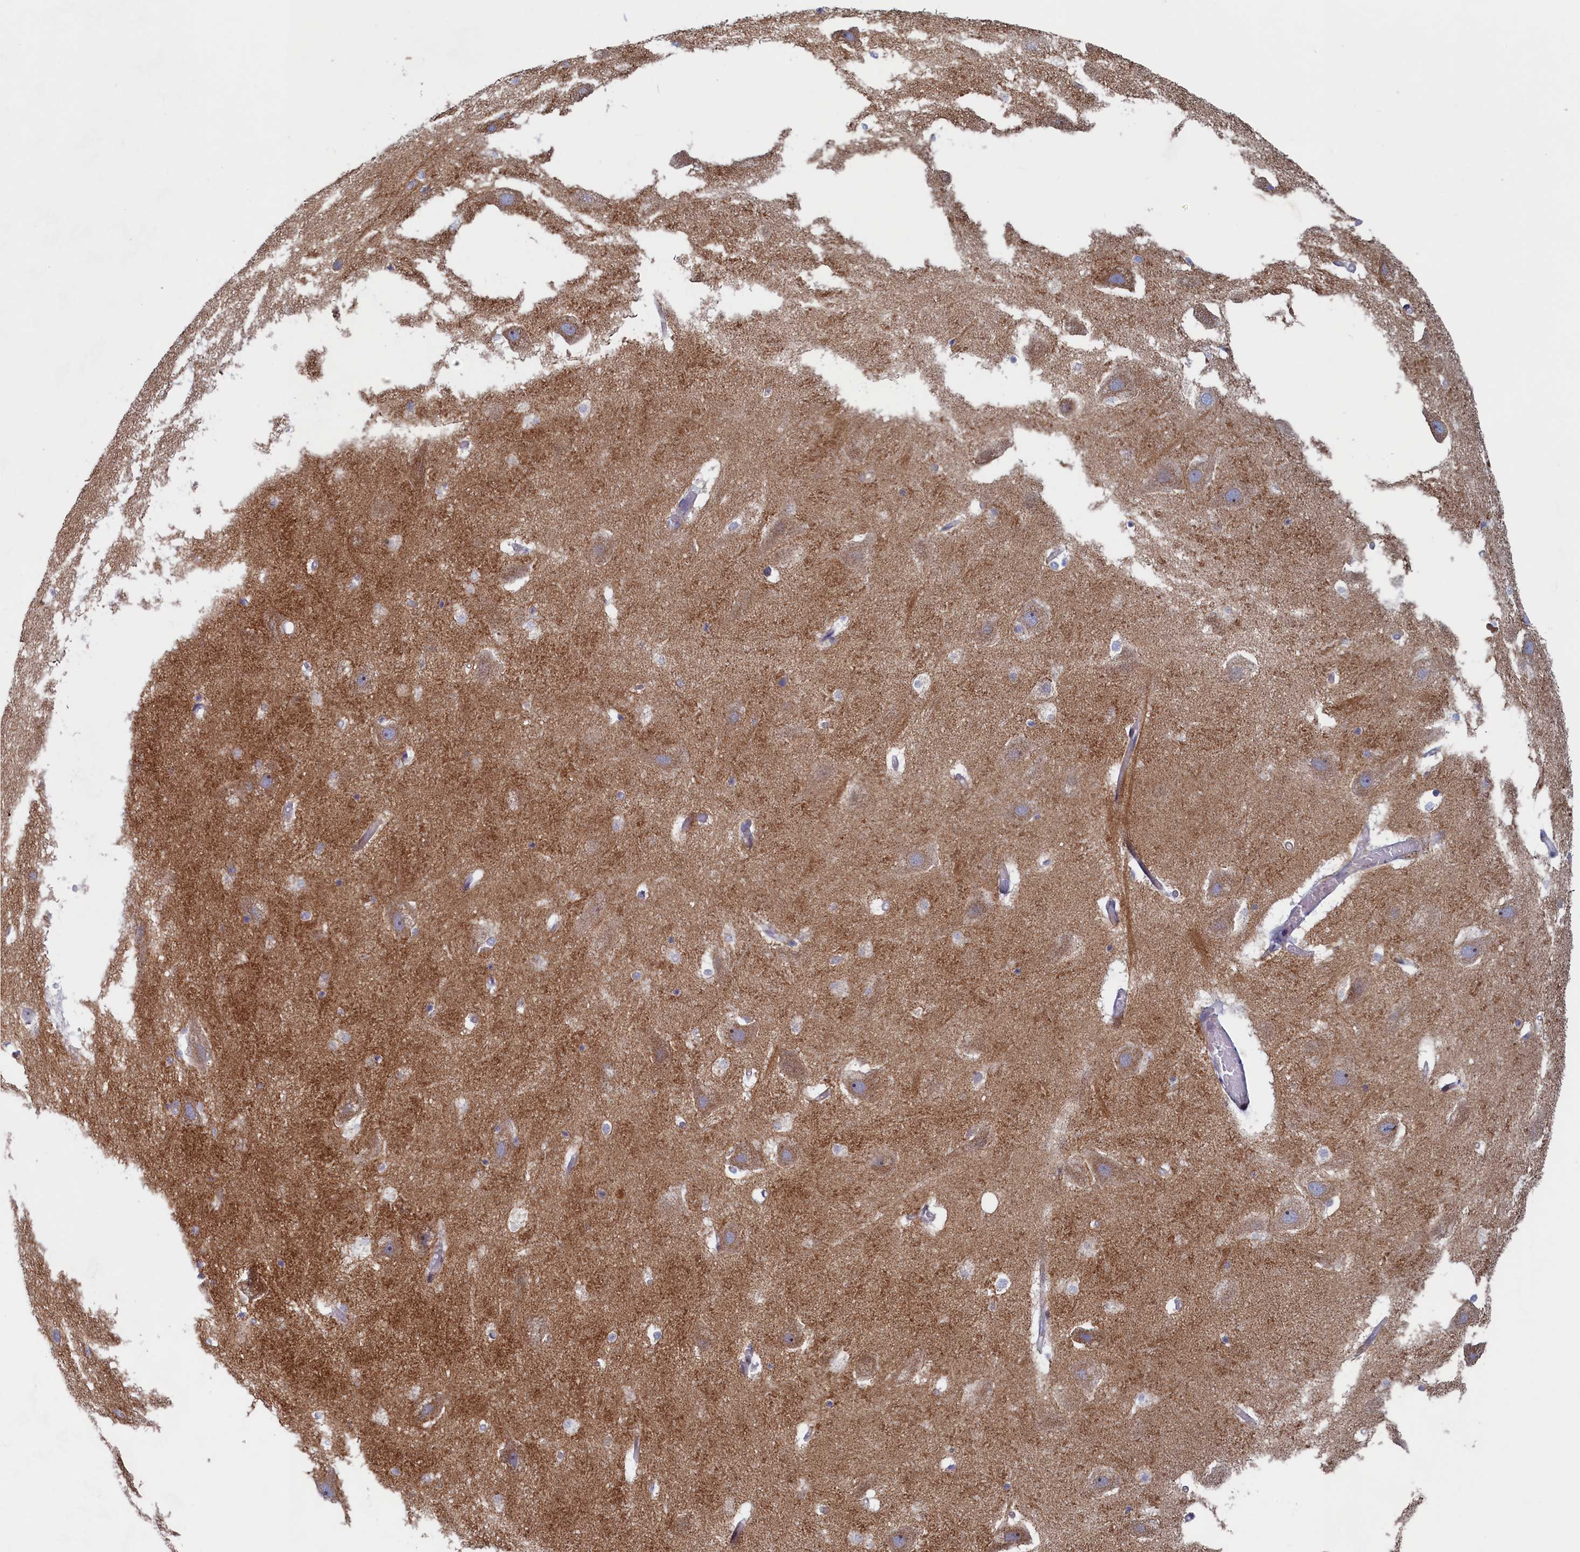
{"staining": {"intensity": "negative", "quantity": "none", "location": "none"}, "tissue": "hippocampus", "cell_type": "Glial cells", "image_type": "normal", "snomed": [{"axis": "morphology", "description": "Normal tissue, NOS"}, {"axis": "topography", "description": "Hippocampus"}], "caption": "High power microscopy image of an immunohistochemistry micrograph of benign hippocampus, revealing no significant staining in glial cells. (IHC, brightfield microscopy, high magnification).", "gene": "MTFMT", "patient": {"sex": "female", "age": 52}}